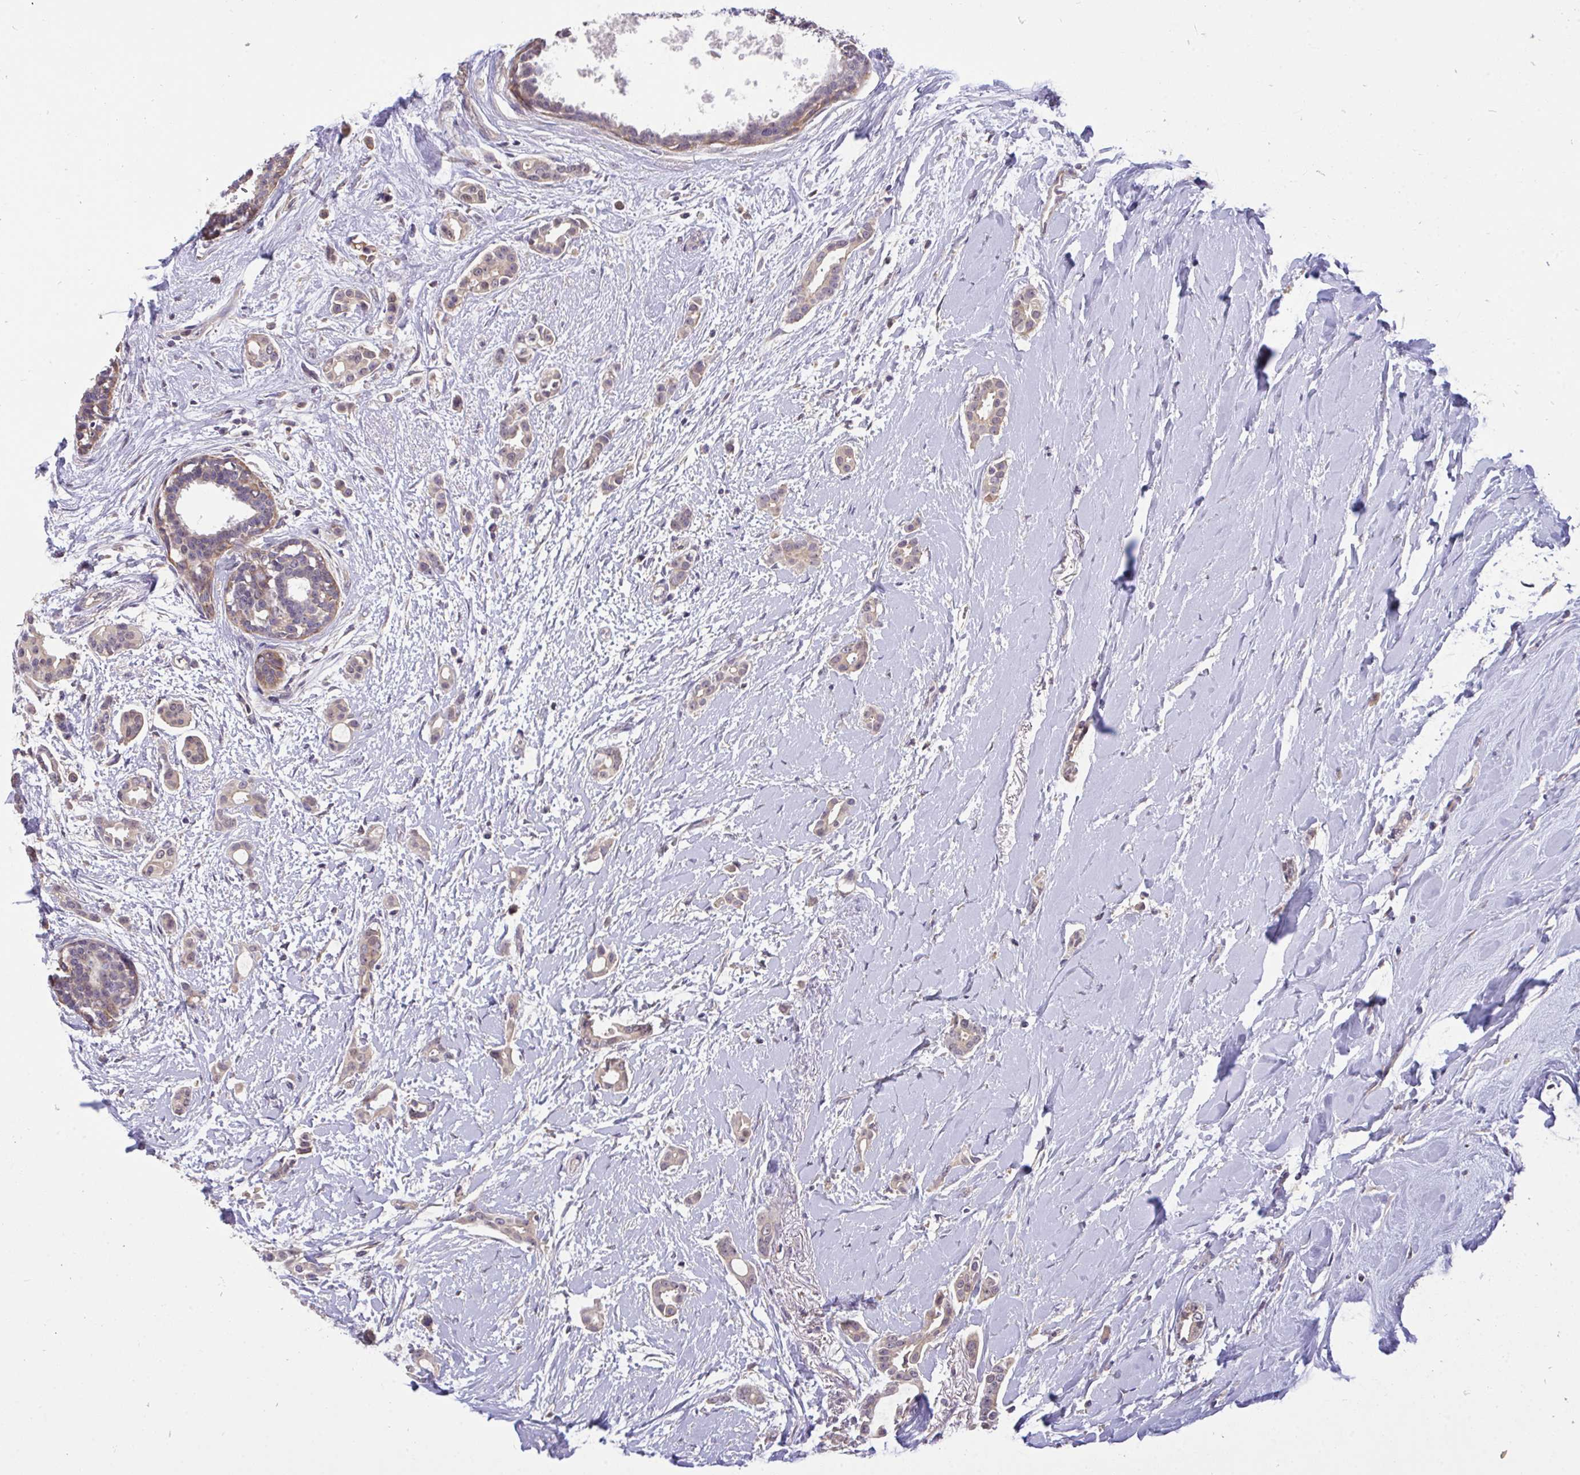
{"staining": {"intensity": "weak", "quantity": "<25%", "location": "nuclear"}, "tissue": "breast cancer", "cell_type": "Tumor cells", "image_type": "cancer", "snomed": [{"axis": "morphology", "description": "Duct carcinoma"}, {"axis": "topography", "description": "Breast"}], "caption": "This is a photomicrograph of IHC staining of breast cancer (invasive ductal carcinoma), which shows no expression in tumor cells.", "gene": "C19orf54", "patient": {"sex": "female", "age": 64}}